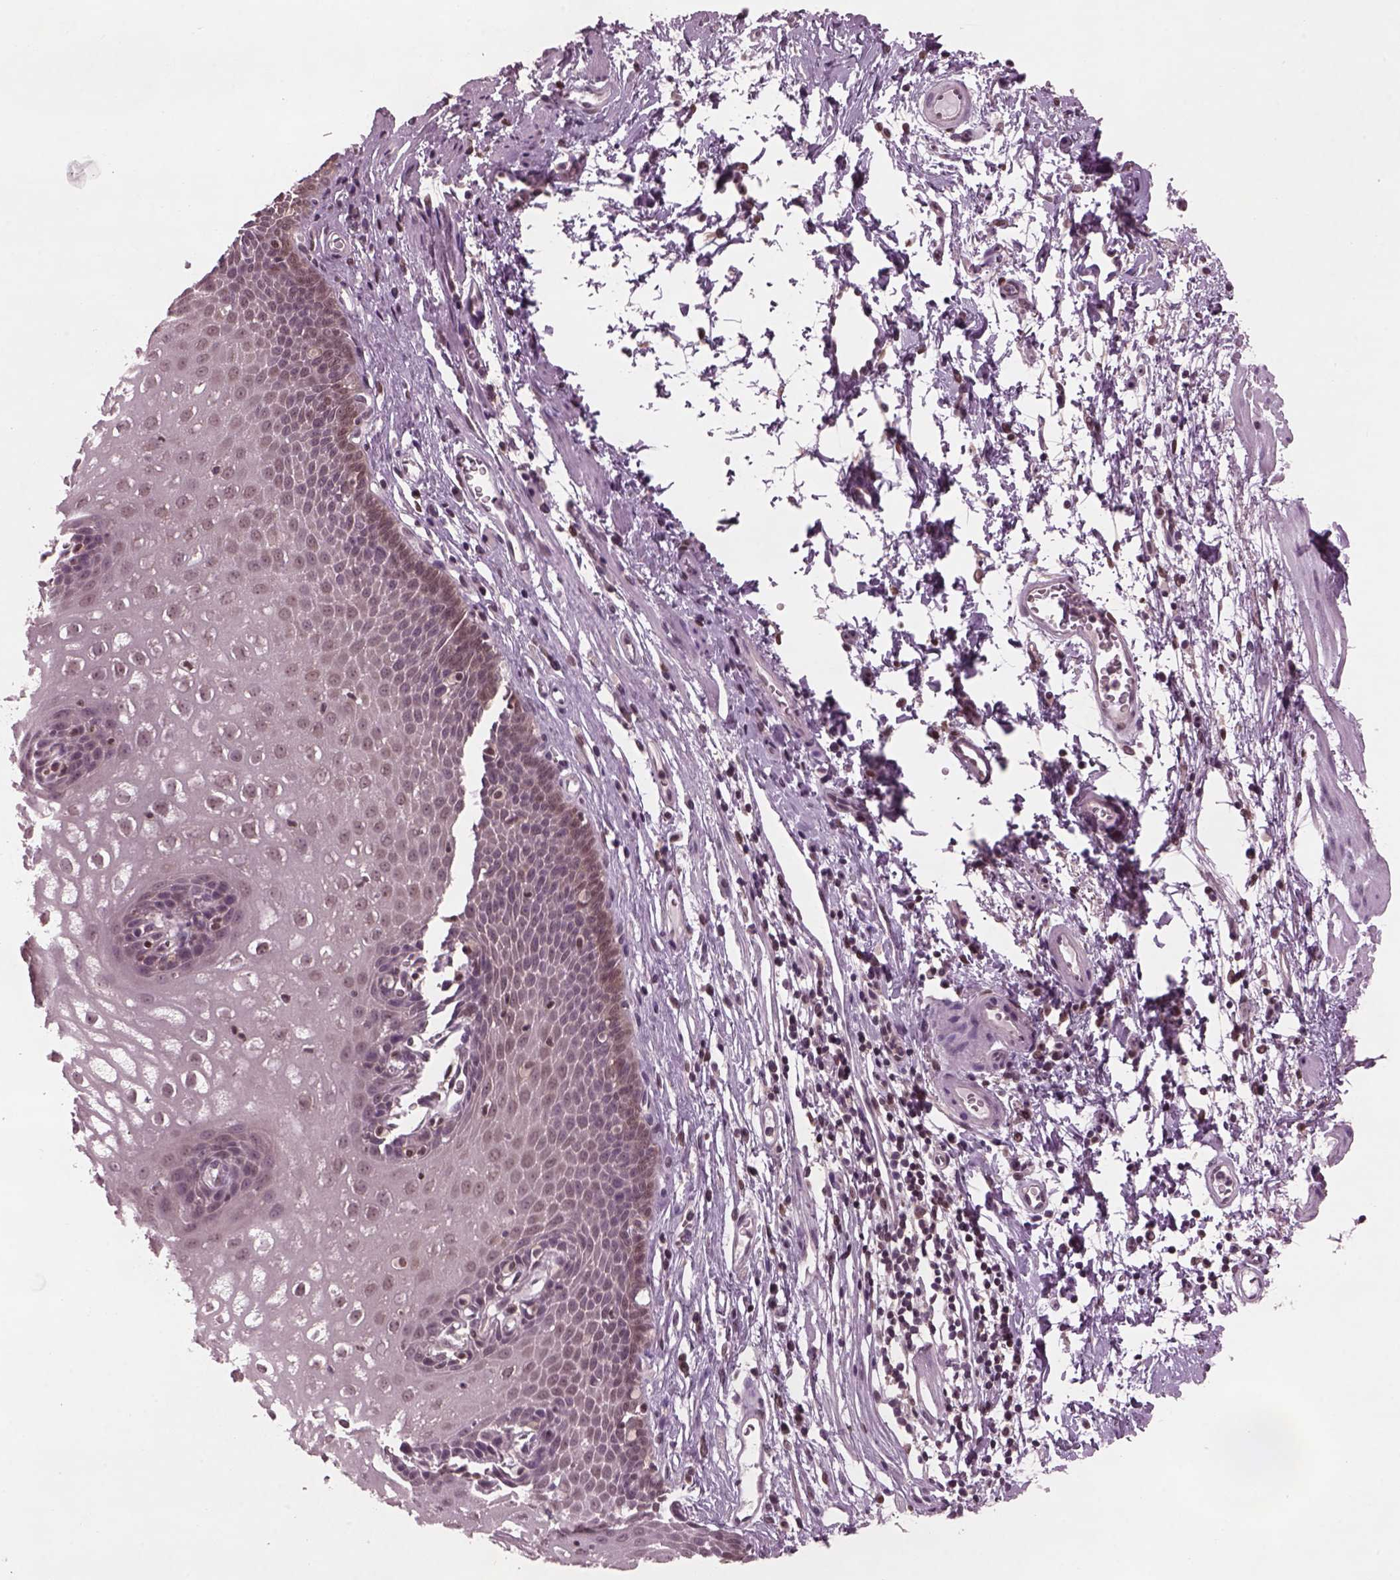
{"staining": {"intensity": "negative", "quantity": "none", "location": "none"}, "tissue": "esophagus", "cell_type": "Squamous epithelial cells", "image_type": "normal", "snomed": [{"axis": "morphology", "description": "Normal tissue, NOS"}, {"axis": "topography", "description": "Esophagus"}], "caption": "The histopathology image displays no staining of squamous epithelial cells in unremarkable esophagus. (Brightfield microscopy of DAB IHC at high magnification).", "gene": "SRI", "patient": {"sex": "male", "age": 72}}